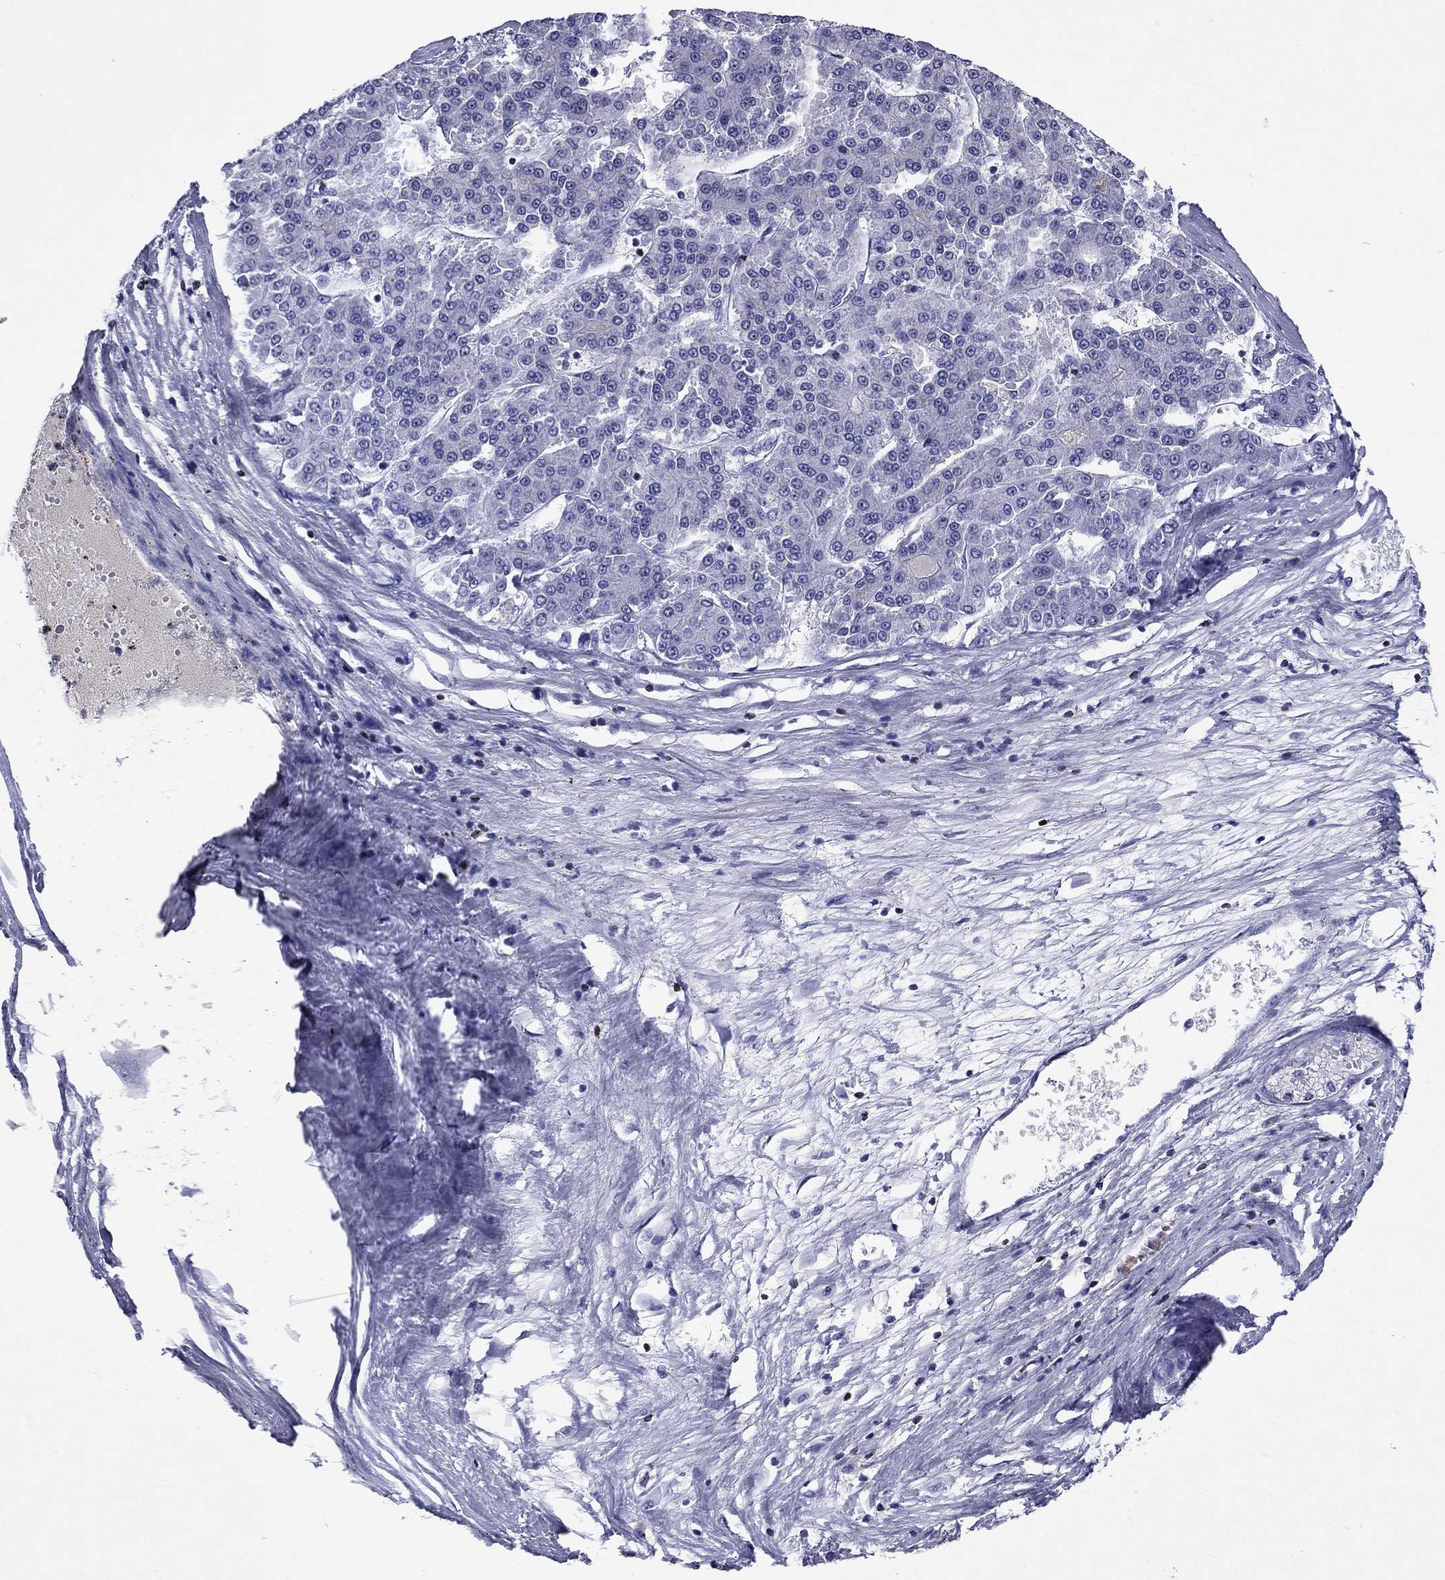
{"staining": {"intensity": "negative", "quantity": "none", "location": "none"}, "tissue": "liver cancer", "cell_type": "Tumor cells", "image_type": "cancer", "snomed": [{"axis": "morphology", "description": "Carcinoma, Hepatocellular, NOS"}, {"axis": "topography", "description": "Liver"}], "caption": "A photomicrograph of human liver cancer is negative for staining in tumor cells. (DAB IHC with hematoxylin counter stain).", "gene": "GZMK", "patient": {"sex": "male", "age": 70}}